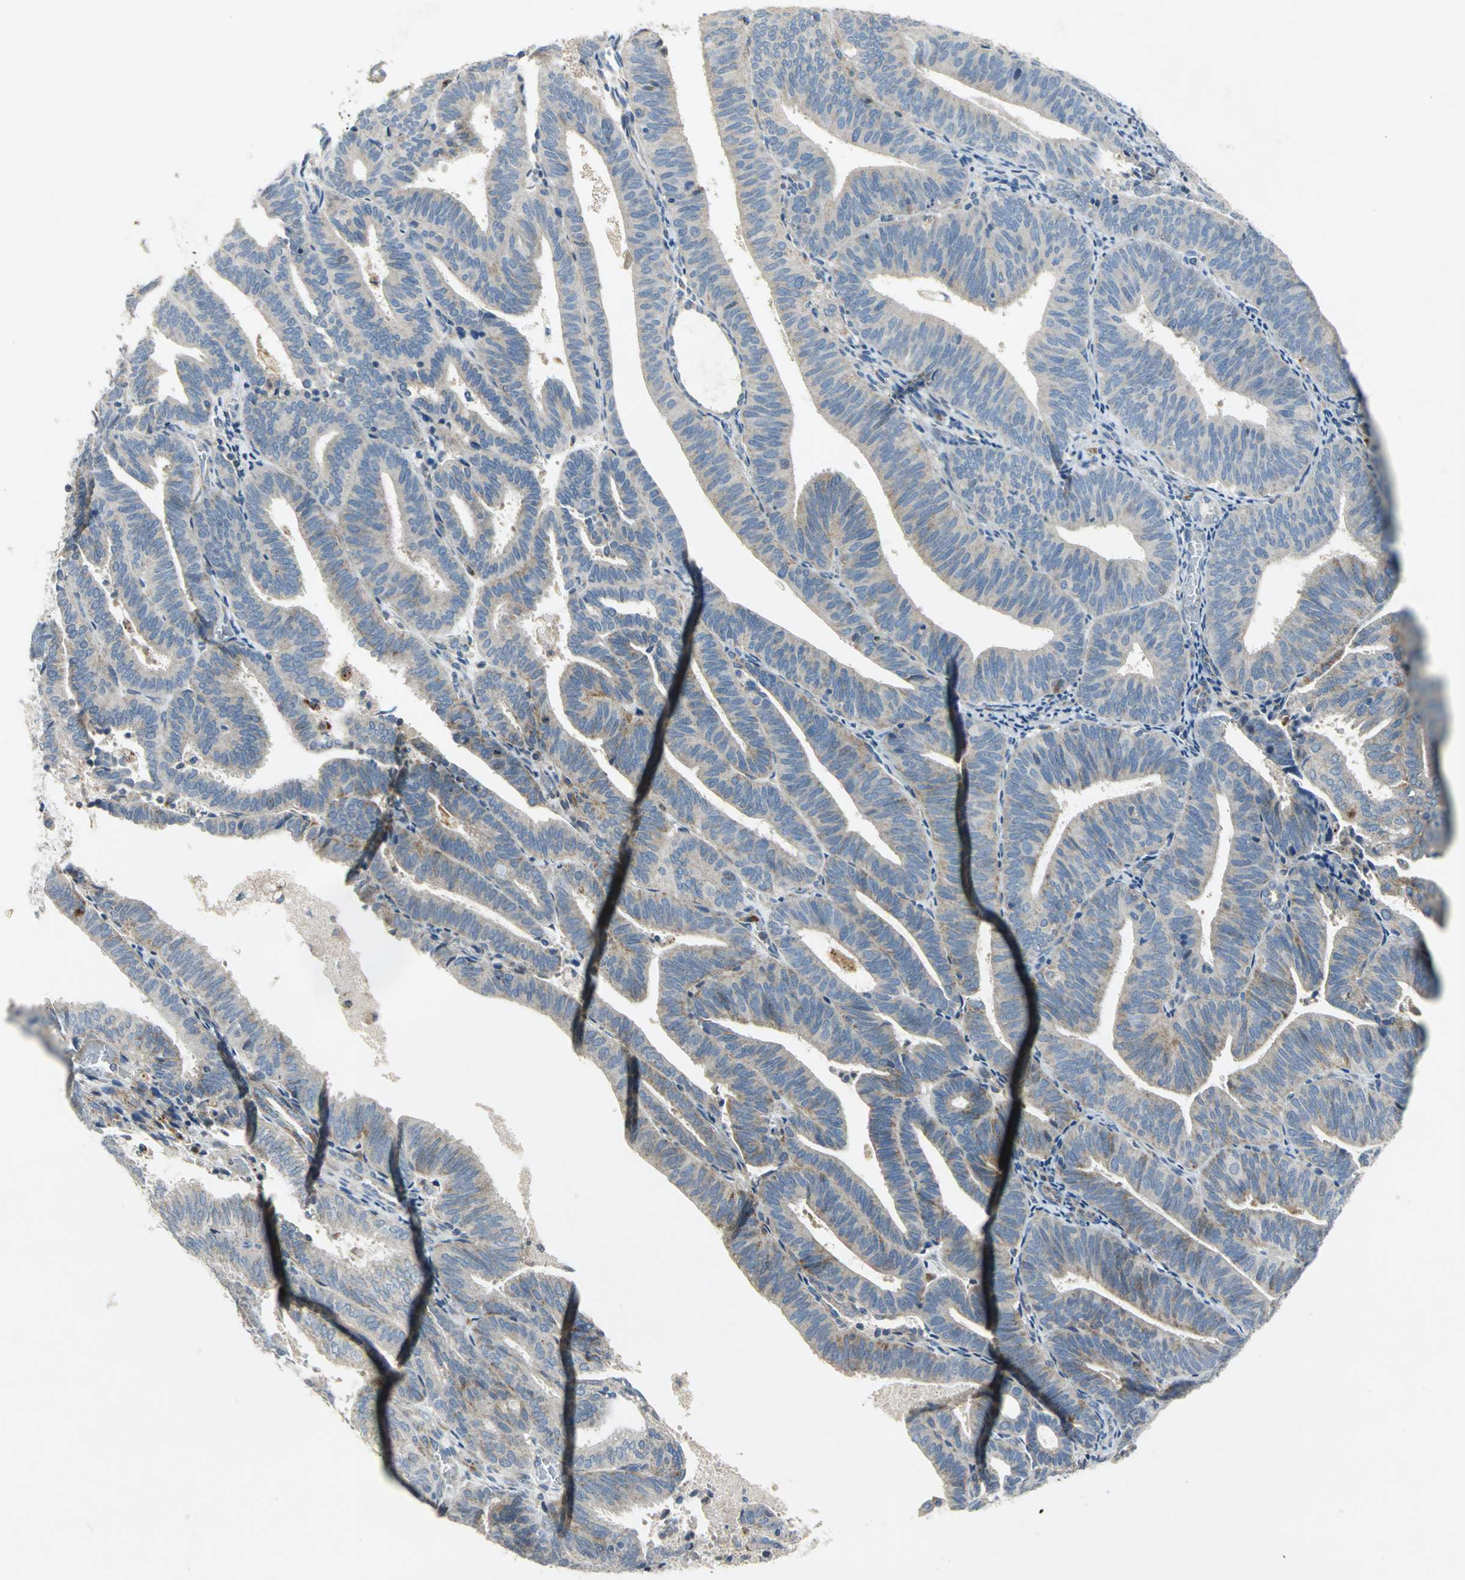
{"staining": {"intensity": "weak", "quantity": ">75%", "location": "cytoplasmic/membranous"}, "tissue": "endometrial cancer", "cell_type": "Tumor cells", "image_type": "cancer", "snomed": [{"axis": "morphology", "description": "Adenocarcinoma, NOS"}, {"axis": "topography", "description": "Uterus"}], "caption": "A brown stain labels weak cytoplasmic/membranous staining of a protein in human endometrial cancer (adenocarcinoma) tumor cells.", "gene": "SPPL2B", "patient": {"sex": "female", "age": 60}}